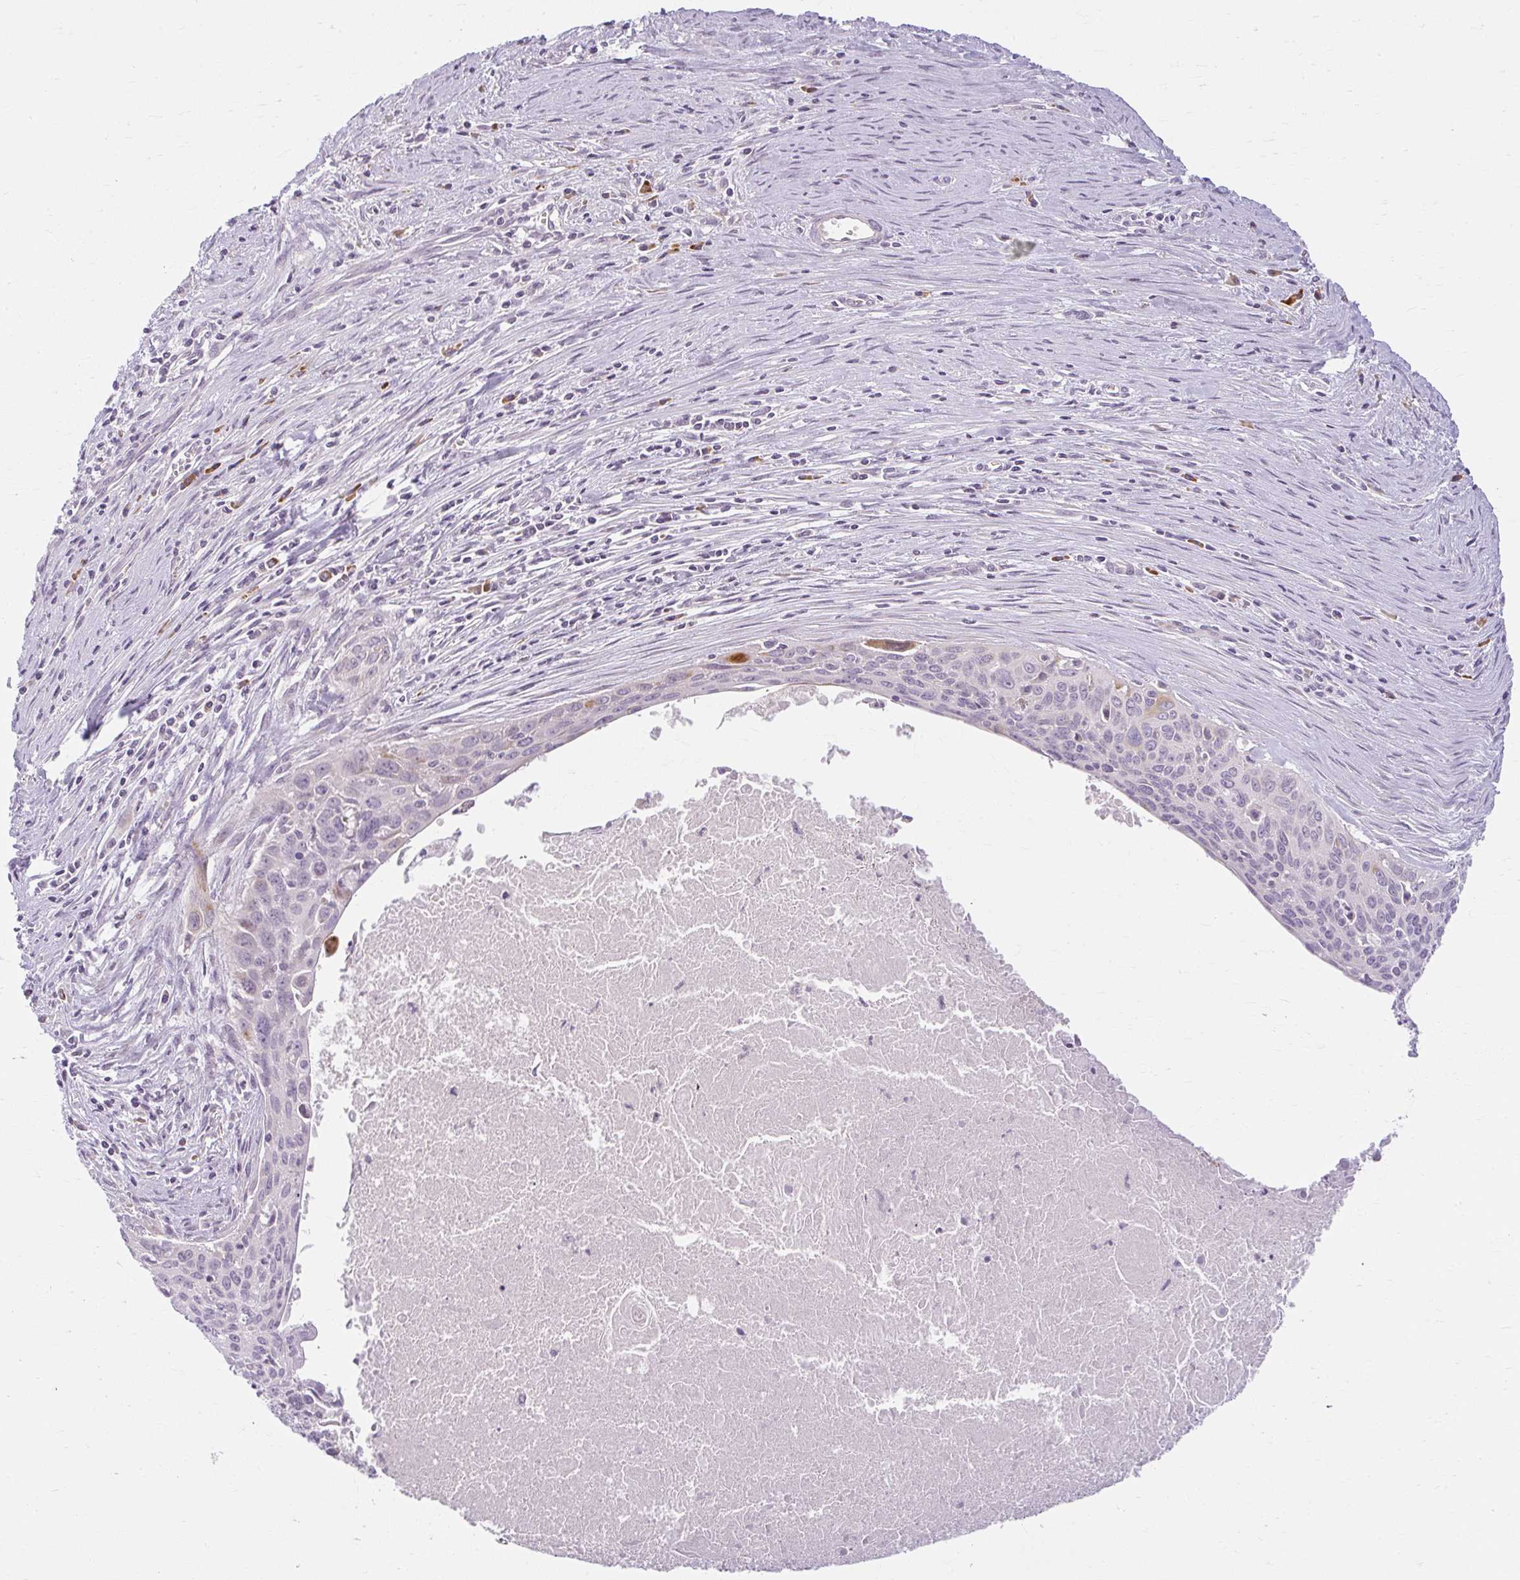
{"staining": {"intensity": "negative", "quantity": "none", "location": "none"}, "tissue": "cervical cancer", "cell_type": "Tumor cells", "image_type": "cancer", "snomed": [{"axis": "morphology", "description": "Squamous cell carcinoma, NOS"}, {"axis": "topography", "description": "Cervix"}], "caption": "Human cervical squamous cell carcinoma stained for a protein using immunohistochemistry reveals no positivity in tumor cells.", "gene": "ZFYVE26", "patient": {"sex": "female", "age": 55}}